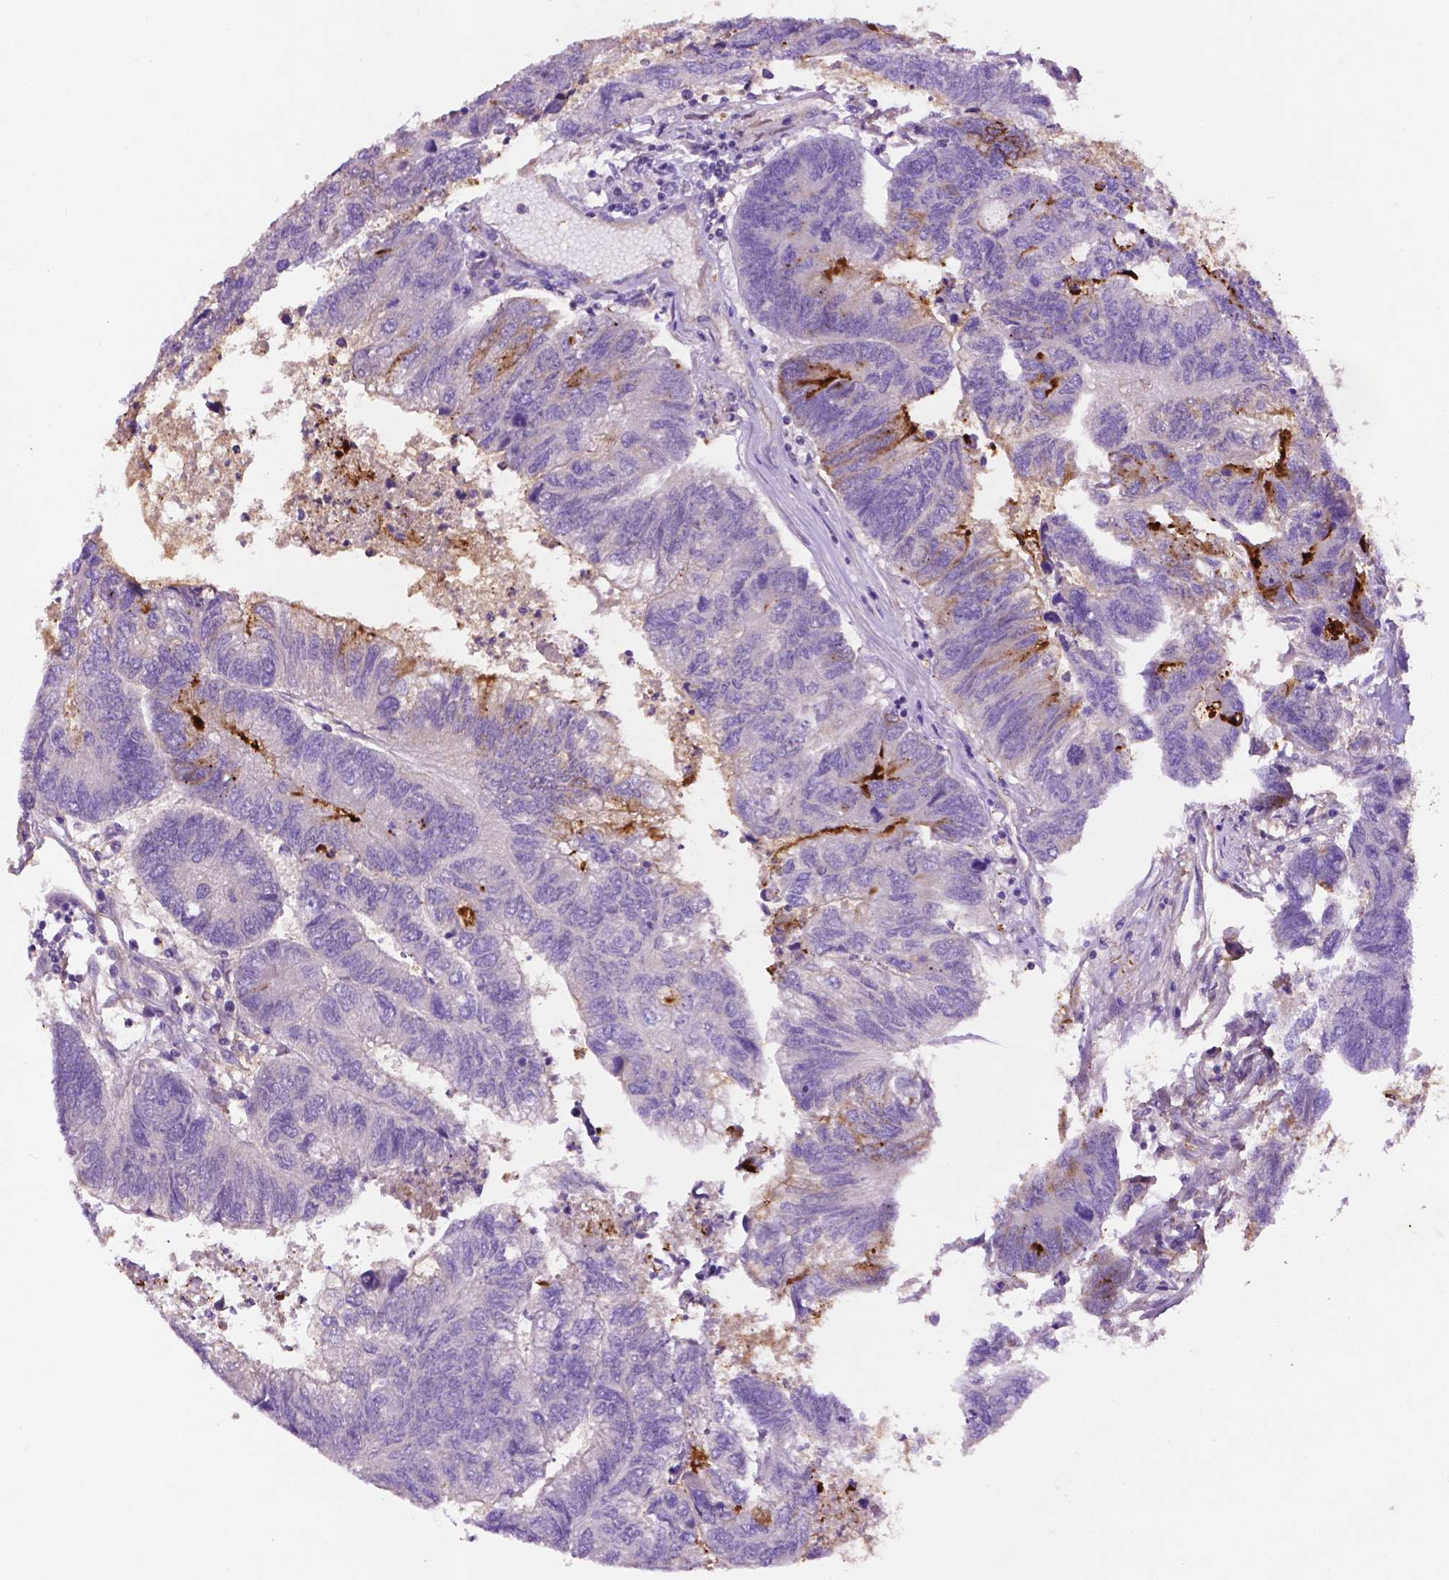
{"staining": {"intensity": "strong", "quantity": "<25%", "location": "cytoplasmic/membranous"}, "tissue": "colorectal cancer", "cell_type": "Tumor cells", "image_type": "cancer", "snomed": [{"axis": "morphology", "description": "Adenocarcinoma, NOS"}, {"axis": "topography", "description": "Colon"}], "caption": "Immunohistochemical staining of adenocarcinoma (colorectal) reveals medium levels of strong cytoplasmic/membranous staining in about <25% of tumor cells.", "gene": "GDPD5", "patient": {"sex": "female", "age": 67}}